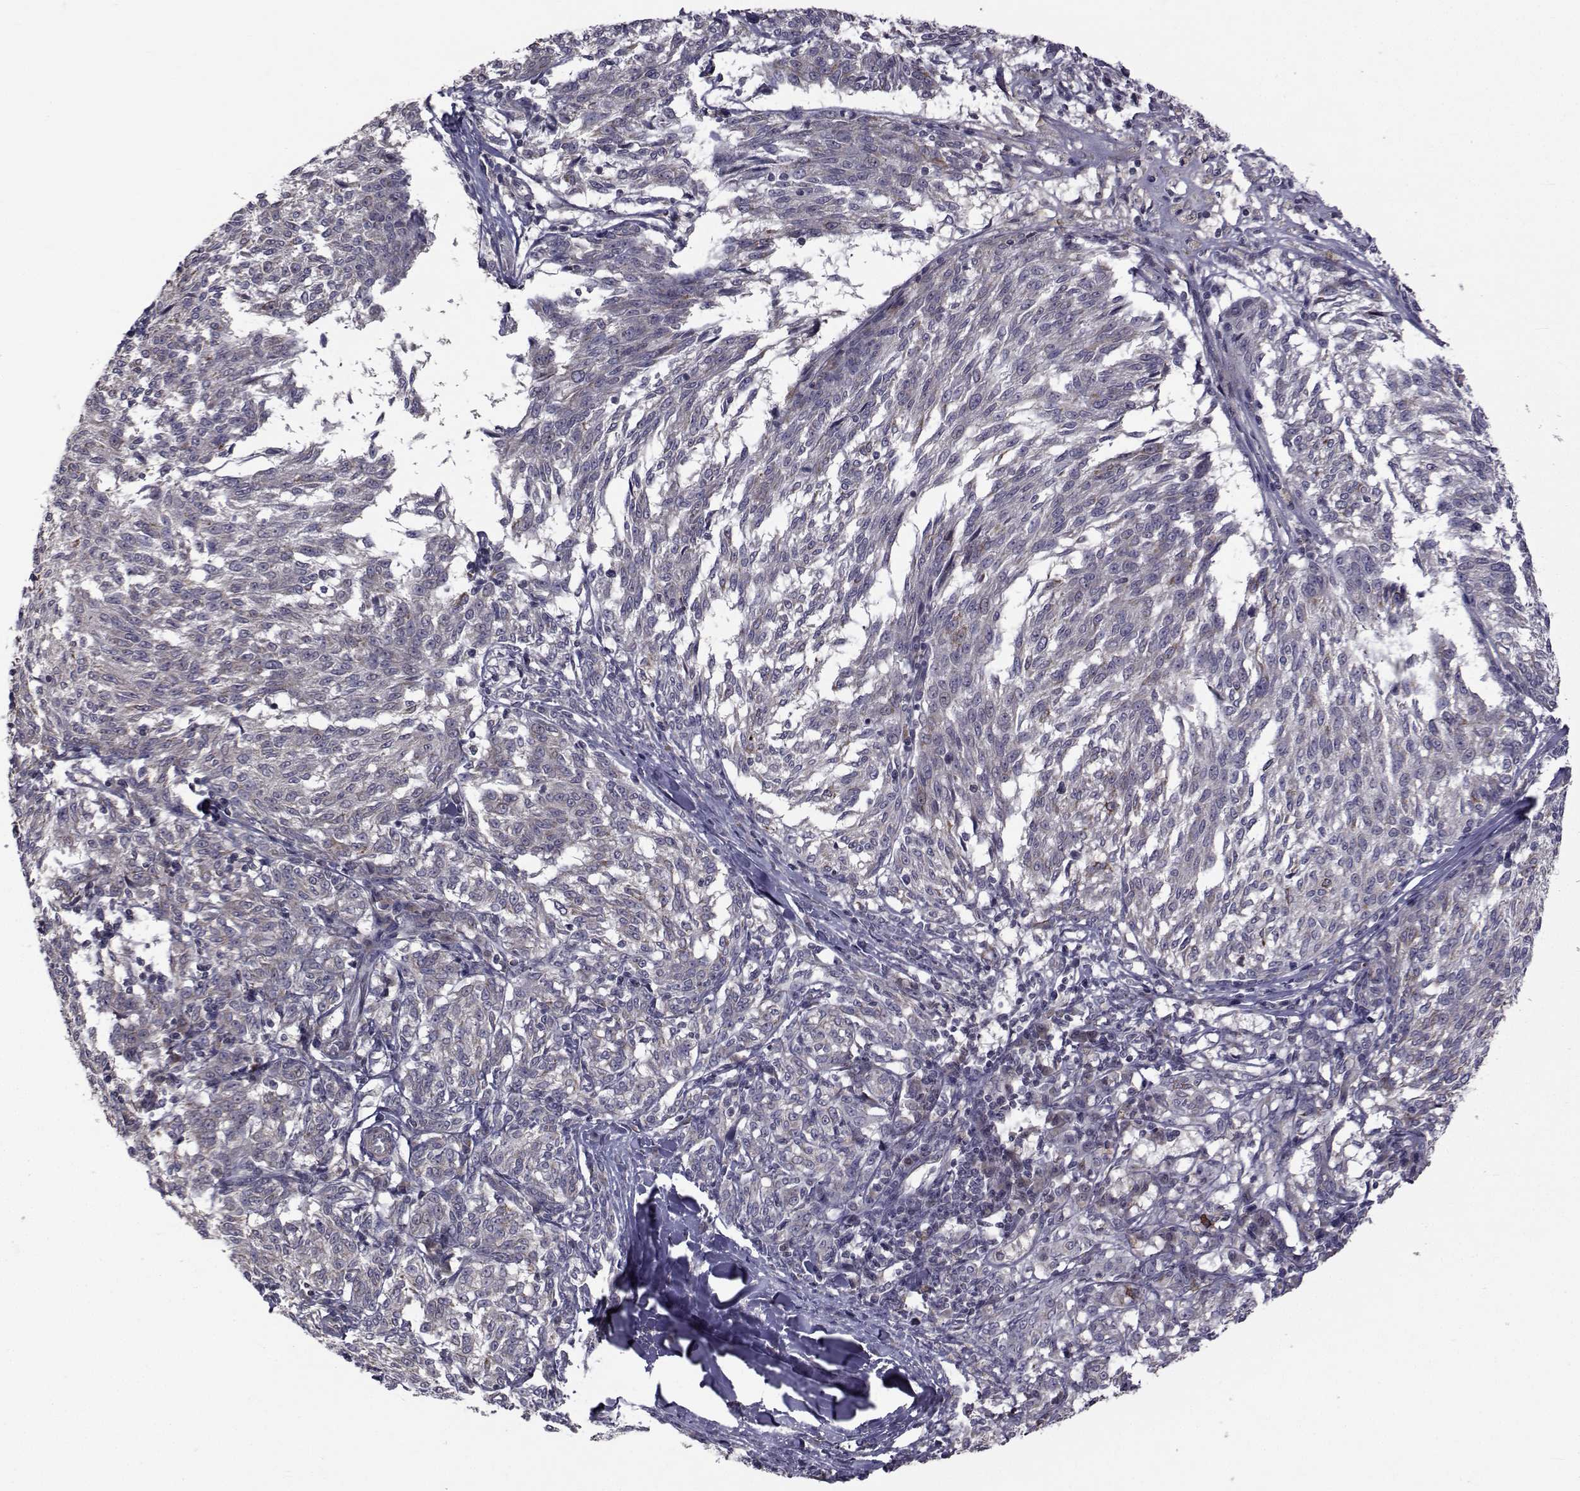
{"staining": {"intensity": "weak", "quantity": "<25%", "location": "cytoplasmic/membranous"}, "tissue": "melanoma", "cell_type": "Tumor cells", "image_type": "cancer", "snomed": [{"axis": "morphology", "description": "Malignant melanoma, NOS"}, {"axis": "topography", "description": "Skin"}], "caption": "A high-resolution image shows IHC staining of malignant melanoma, which exhibits no significant staining in tumor cells.", "gene": "FDXR", "patient": {"sex": "female", "age": 72}}